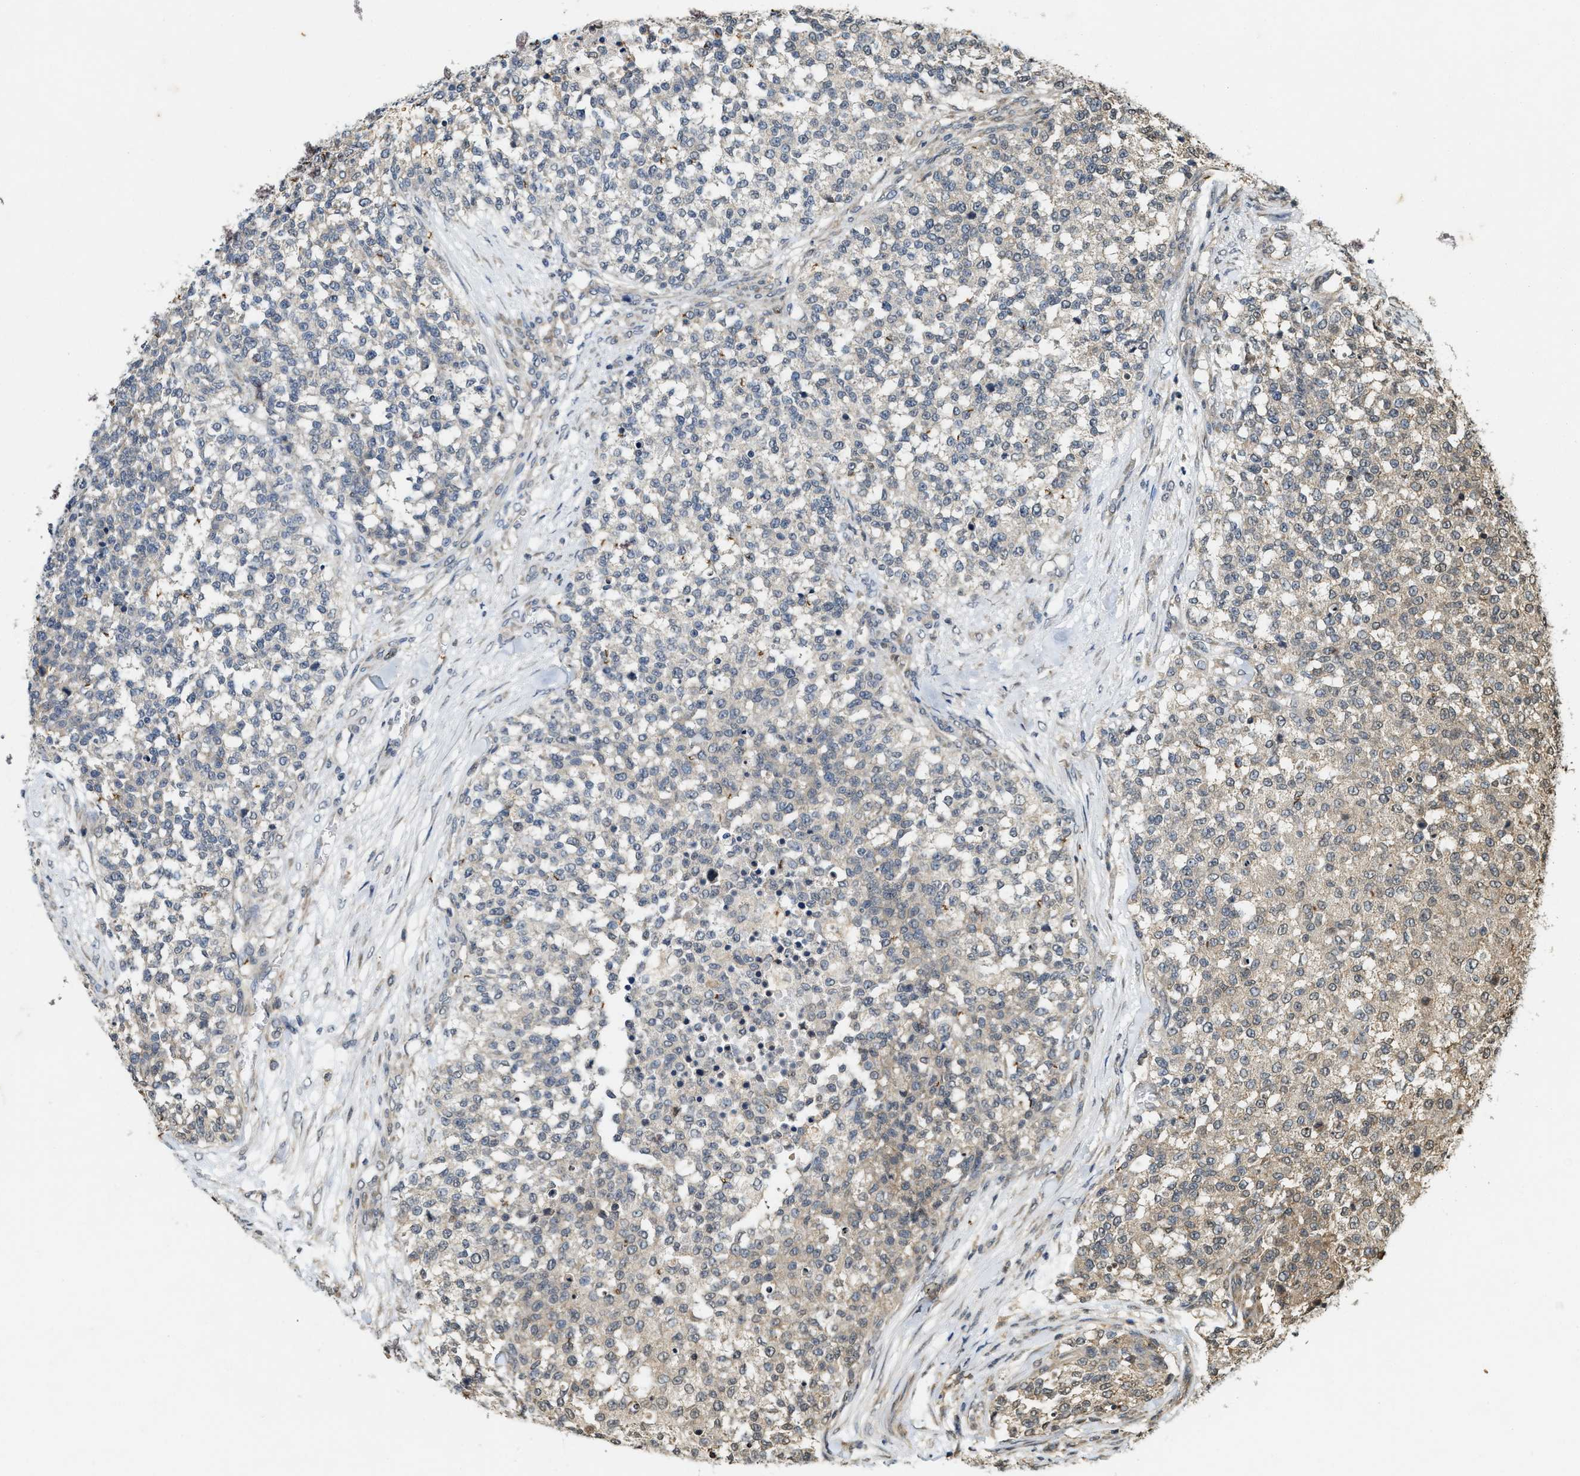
{"staining": {"intensity": "weak", "quantity": "<25%", "location": "cytoplasmic/membranous"}, "tissue": "testis cancer", "cell_type": "Tumor cells", "image_type": "cancer", "snomed": [{"axis": "morphology", "description": "Seminoma, NOS"}, {"axis": "topography", "description": "Testis"}], "caption": "The photomicrograph reveals no staining of tumor cells in testis seminoma.", "gene": "KIF21A", "patient": {"sex": "male", "age": 59}}